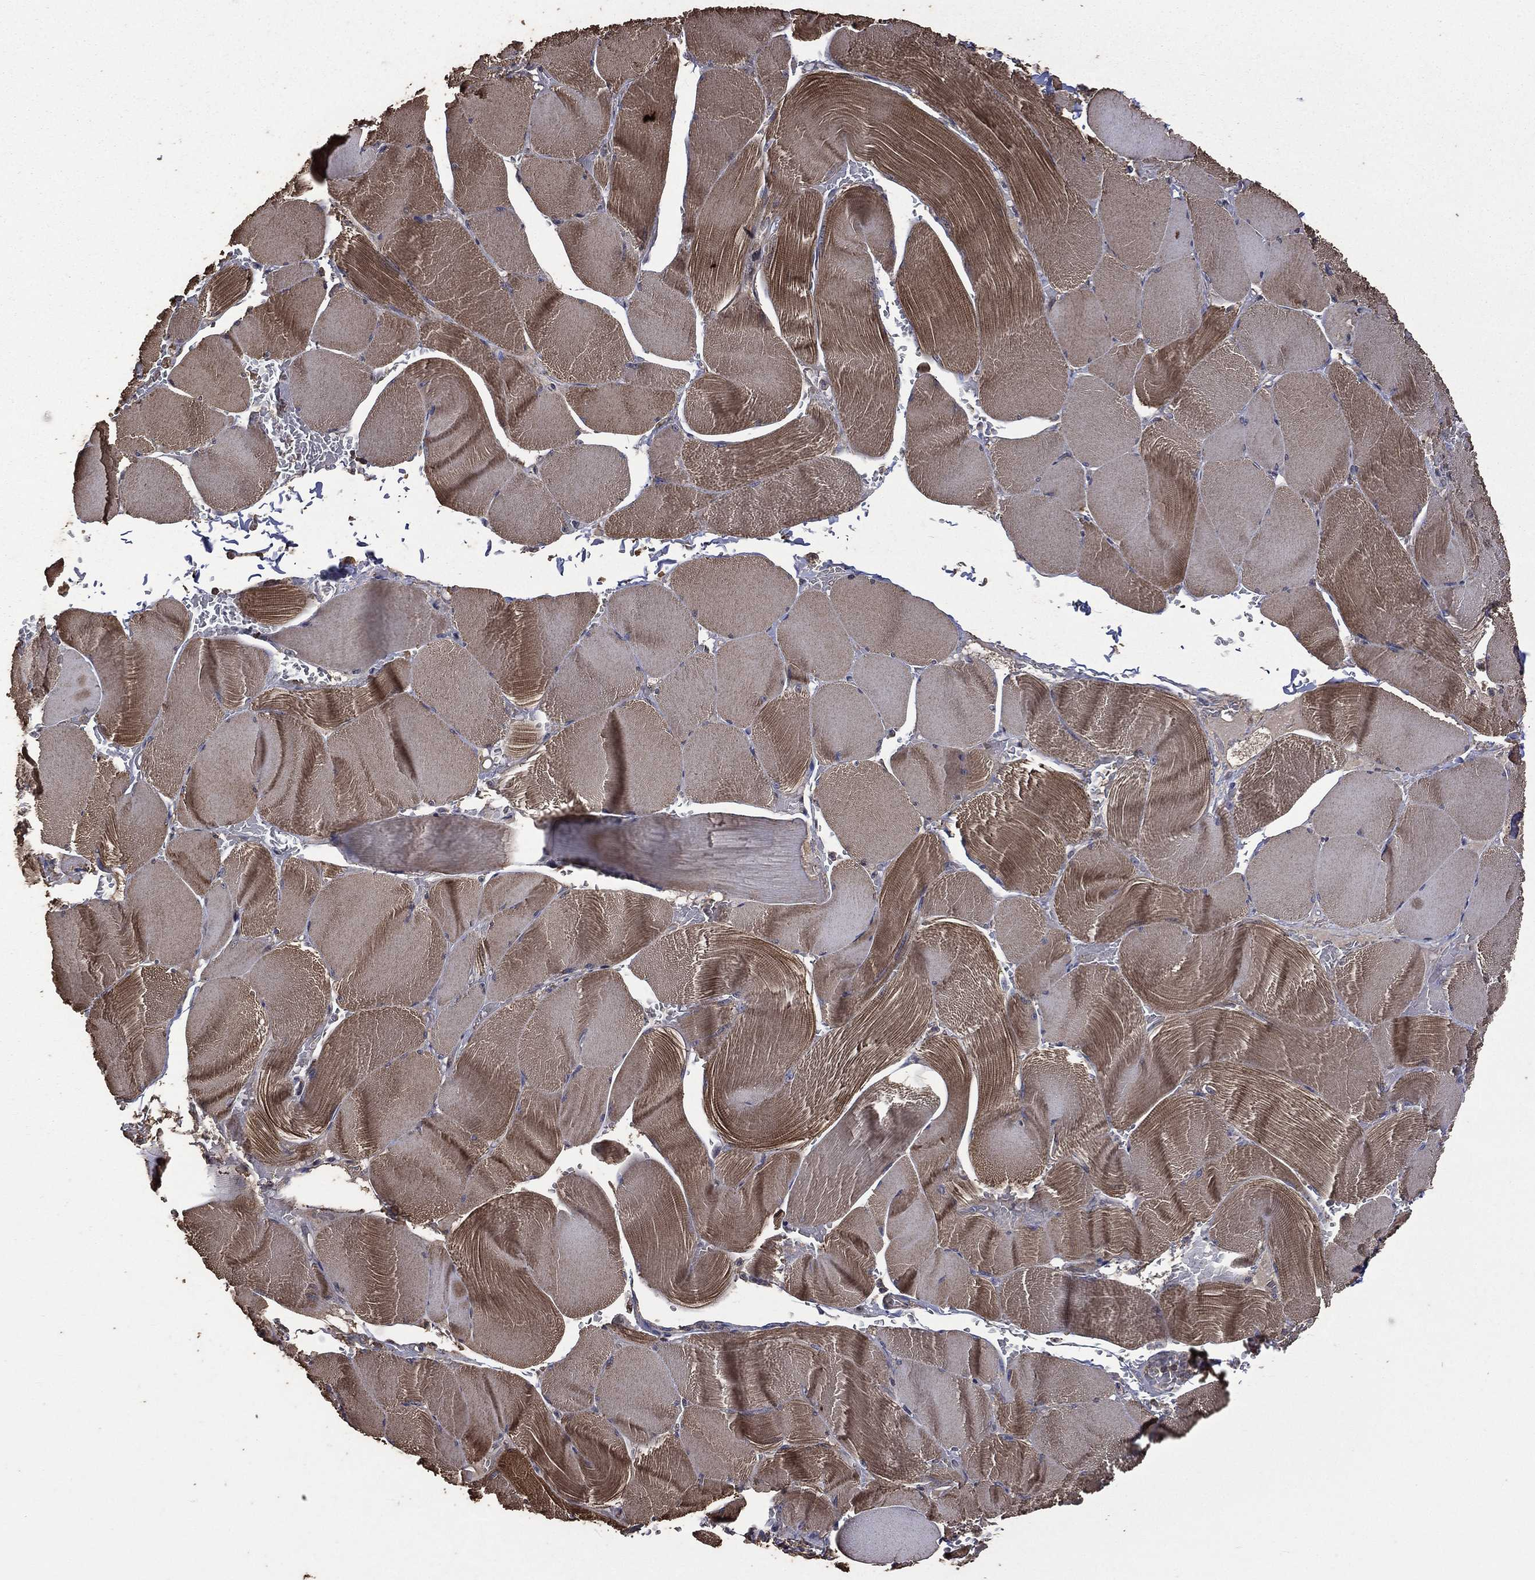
{"staining": {"intensity": "moderate", "quantity": "25%-75%", "location": "cytoplasmic/membranous"}, "tissue": "skeletal muscle", "cell_type": "Myocytes", "image_type": "normal", "snomed": [{"axis": "morphology", "description": "Normal tissue, NOS"}, {"axis": "topography", "description": "Skeletal muscle"}], "caption": "Immunohistochemical staining of unremarkable human skeletal muscle reveals 25%-75% levels of moderate cytoplasmic/membranous protein expression in about 25%-75% of myocytes. The staining was performed using DAB, with brown indicating positive protein expression. Nuclei are stained blue with hematoxylin.", "gene": "METTL27", "patient": {"sex": "male", "age": 56}}